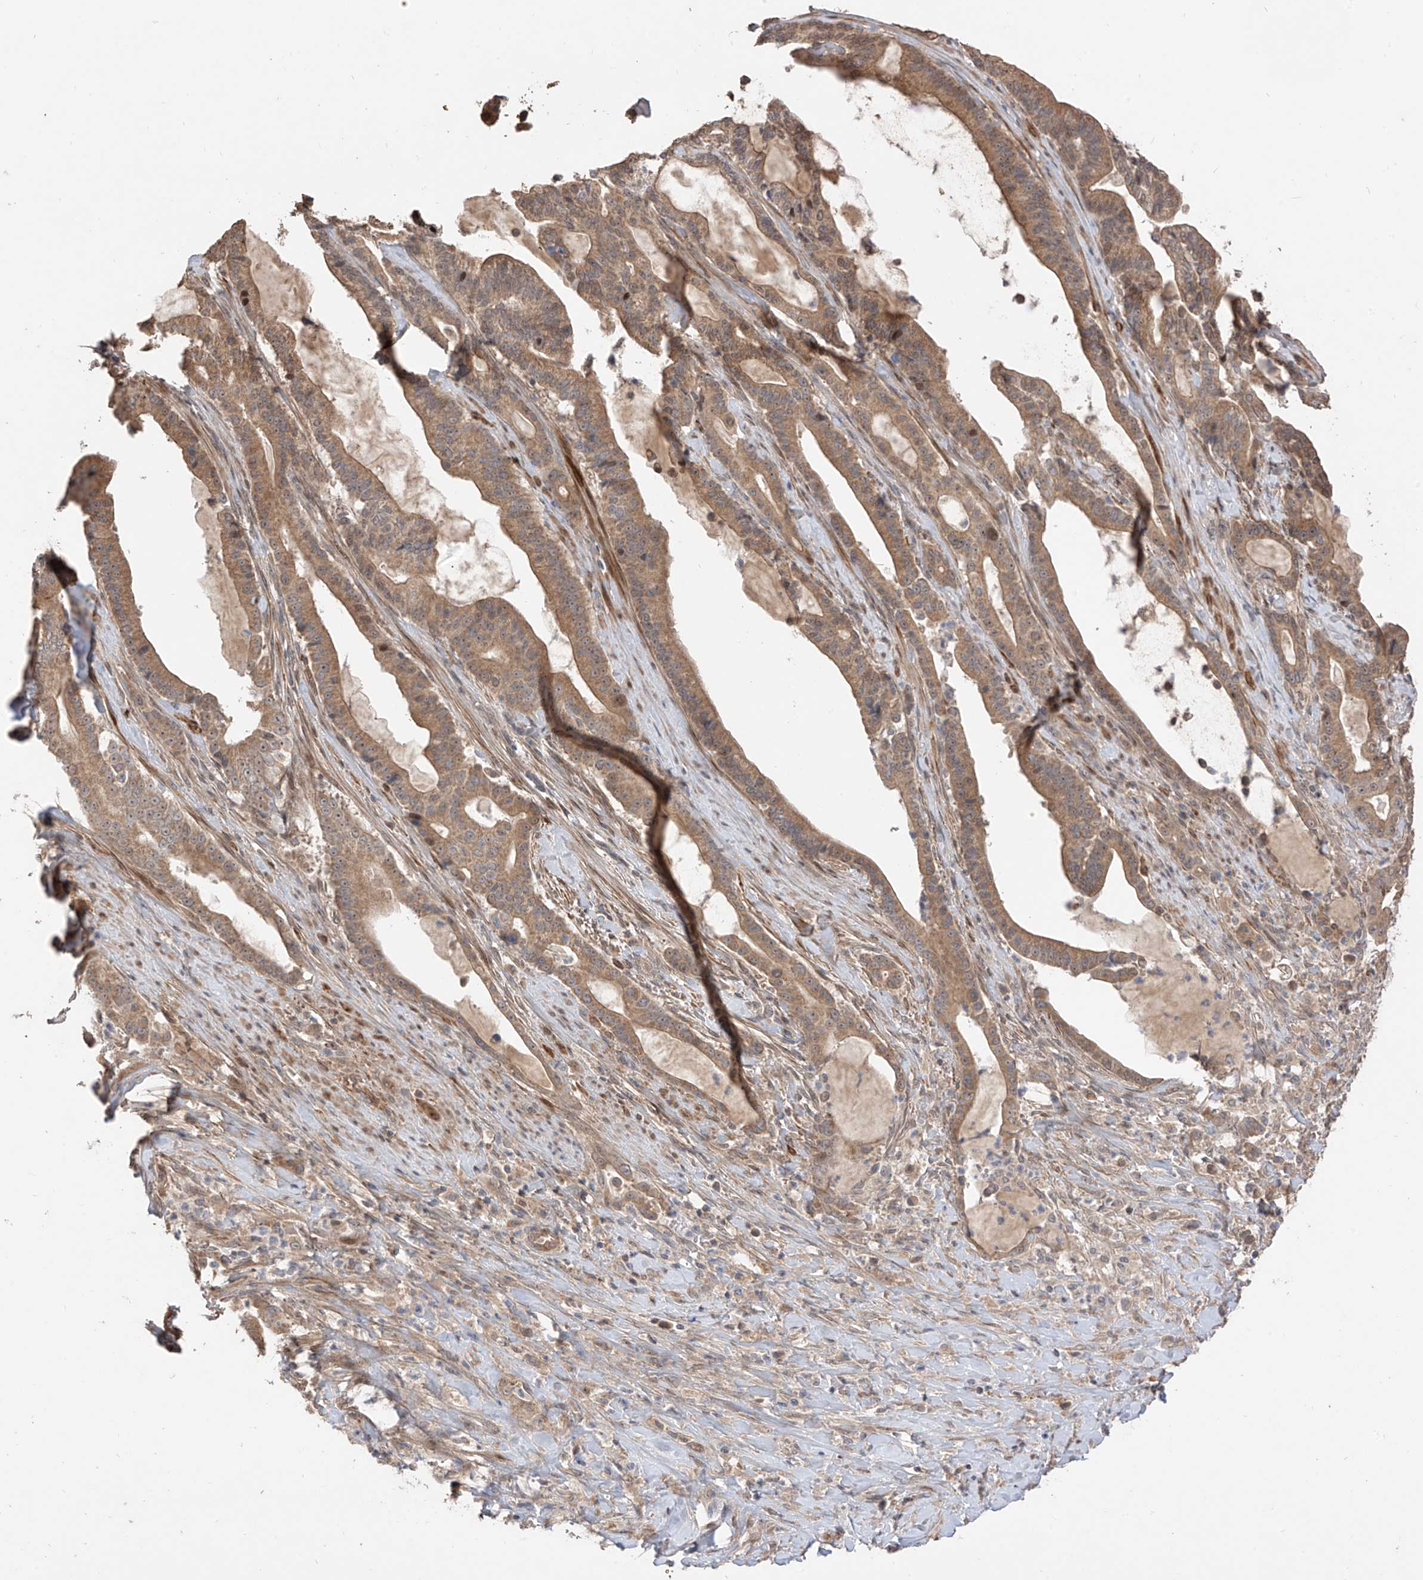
{"staining": {"intensity": "moderate", "quantity": ">75%", "location": "cytoplasmic/membranous"}, "tissue": "pancreatic cancer", "cell_type": "Tumor cells", "image_type": "cancer", "snomed": [{"axis": "morphology", "description": "Adenocarcinoma, NOS"}, {"axis": "topography", "description": "Pancreas"}], "caption": "Approximately >75% of tumor cells in human pancreatic cancer (adenocarcinoma) demonstrate moderate cytoplasmic/membranous protein staining as visualized by brown immunohistochemical staining.", "gene": "LATS1", "patient": {"sex": "male", "age": 63}}